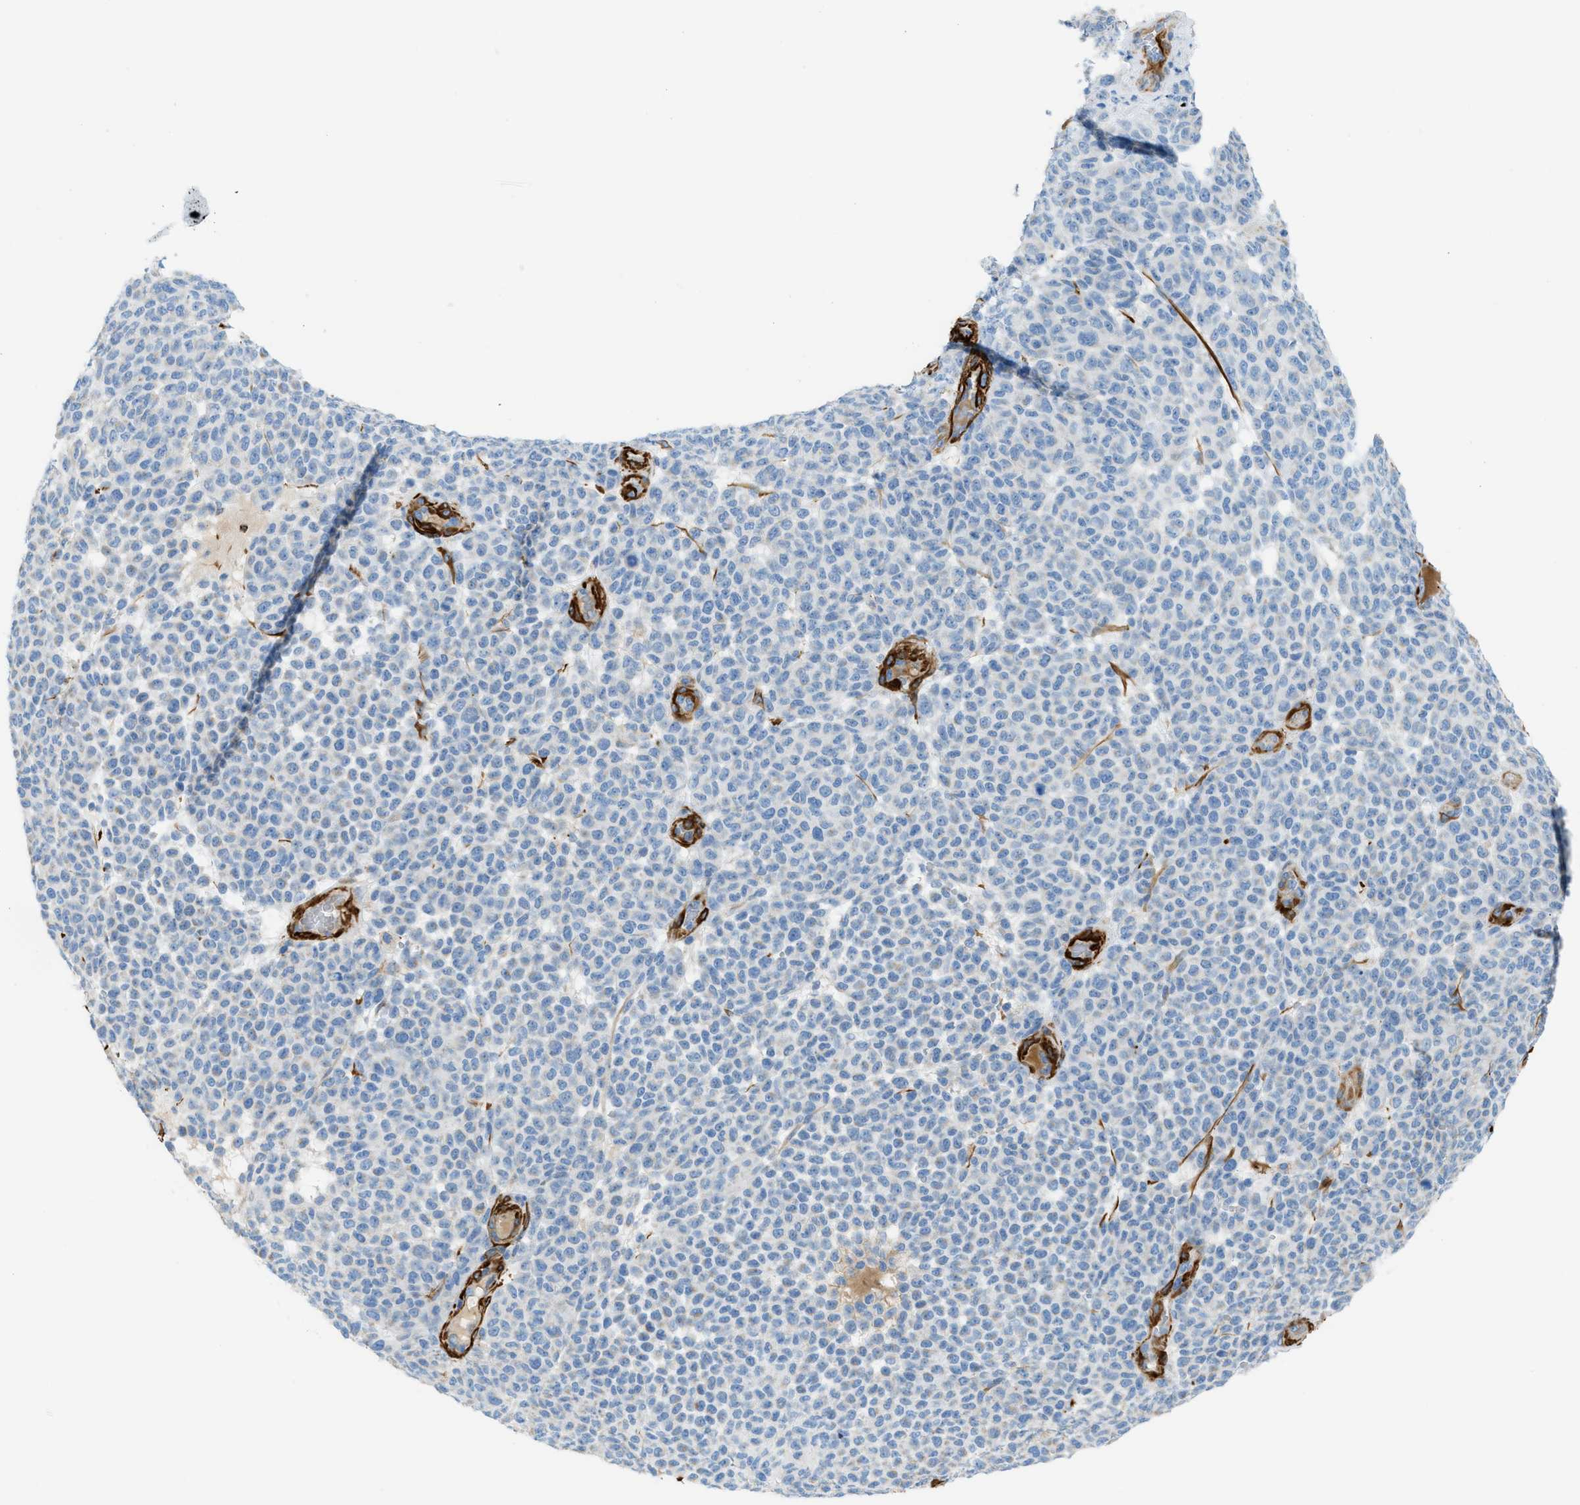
{"staining": {"intensity": "negative", "quantity": "none", "location": "none"}, "tissue": "melanoma", "cell_type": "Tumor cells", "image_type": "cancer", "snomed": [{"axis": "morphology", "description": "Malignant melanoma, NOS"}, {"axis": "topography", "description": "Skin"}], "caption": "There is no significant staining in tumor cells of melanoma. (DAB (3,3'-diaminobenzidine) IHC, high magnification).", "gene": "MYH11", "patient": {"sex": "male", "age": 59}}